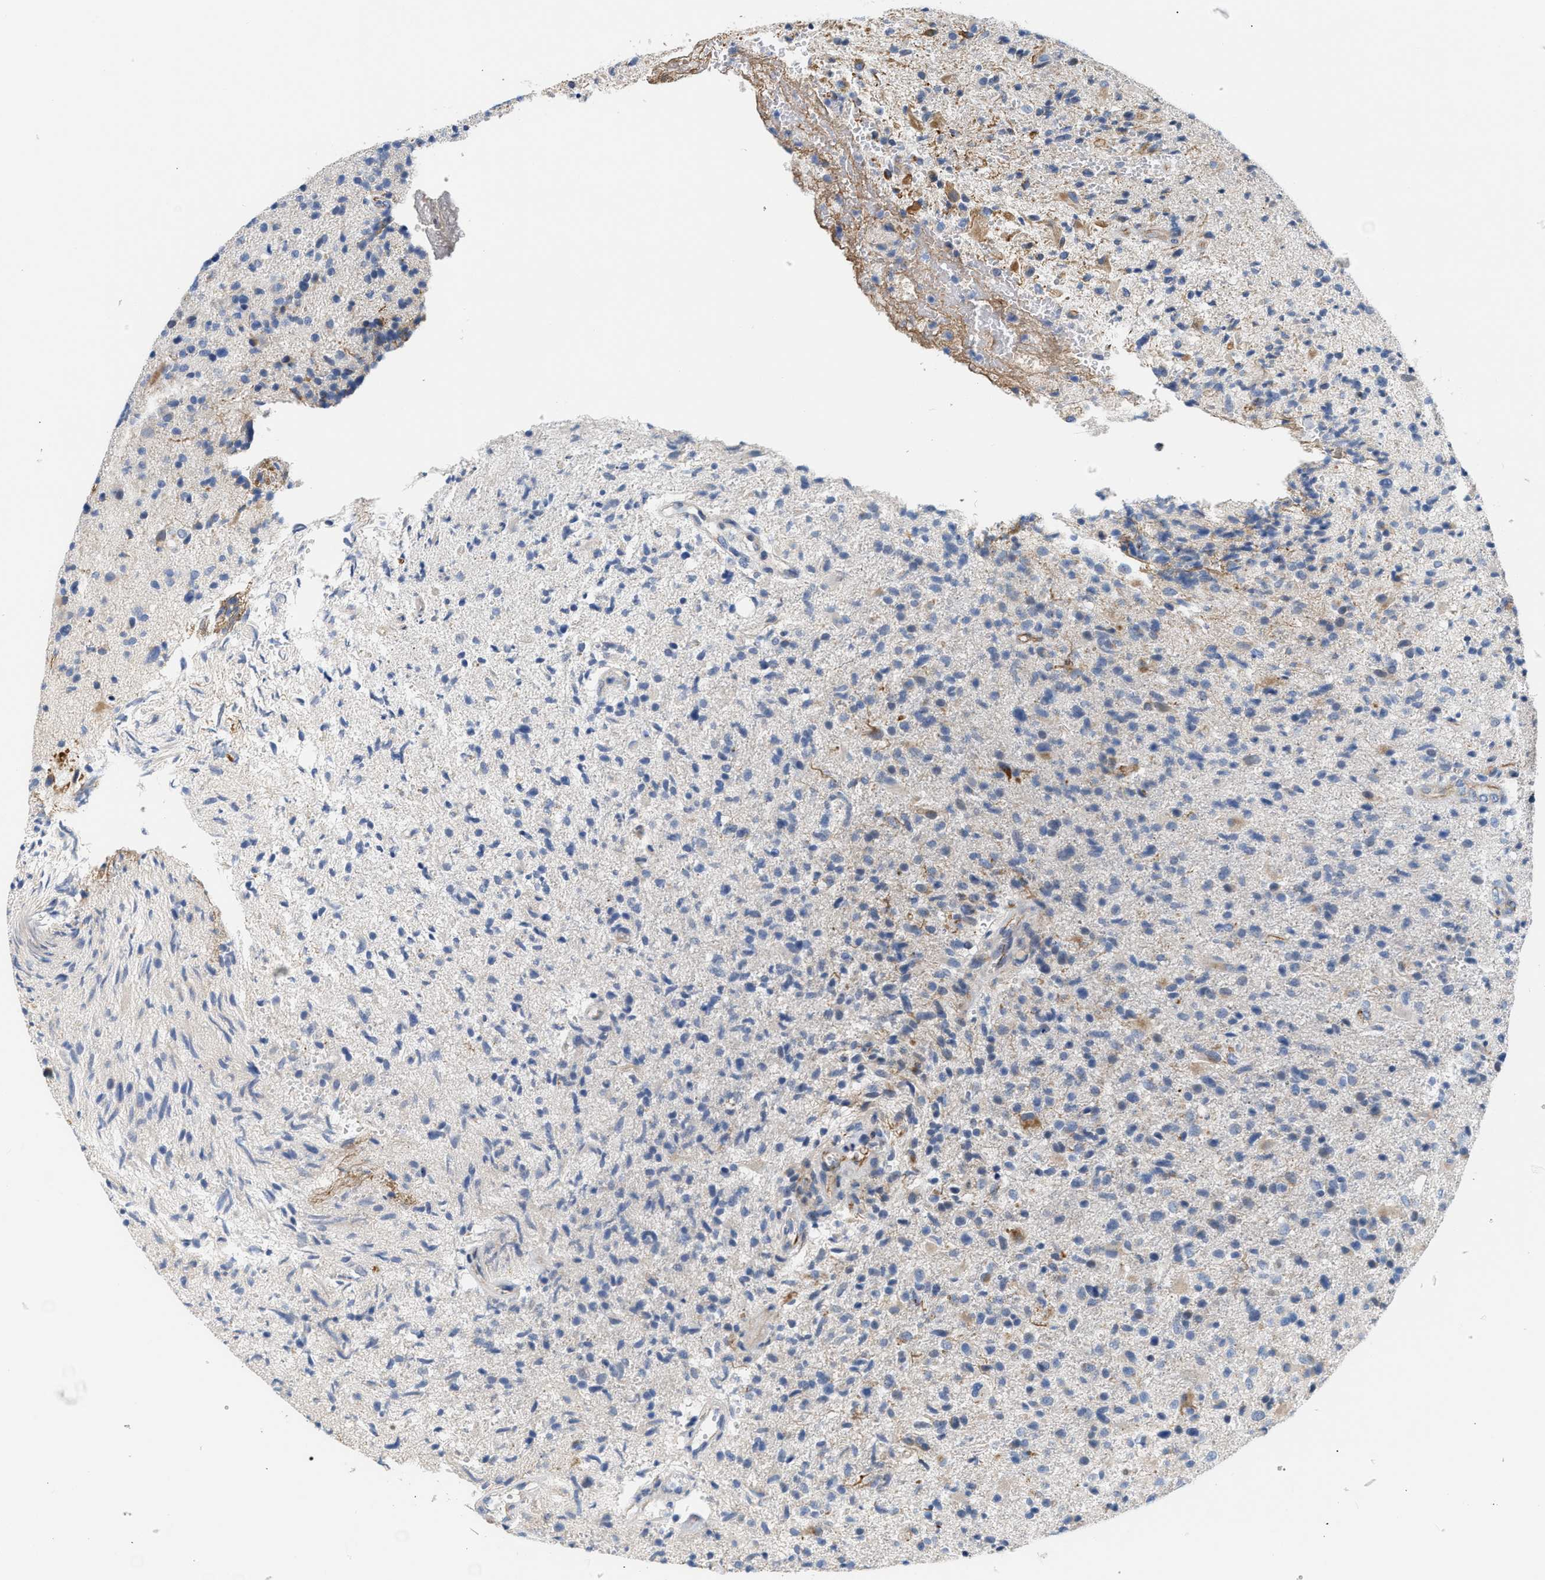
{"staining": {"intensity": "weak", "quantity": "<25%", "location": "cytoplasmic/membranous"}, "tissue": "glioma", "cell_type": "Tumor cells", "image_type": "cancer", "snomed": [{"axis": "morphology", "description": "Glioma, malignant, High grade"}, {"axis": "topography", "description": "Brain"}], "caption": "This is an immunohistochemistry image of human glioma. There is no positivity in tumor cells.", "gene": "TFPI", "patient": {"sex": "male", "age": 72}}